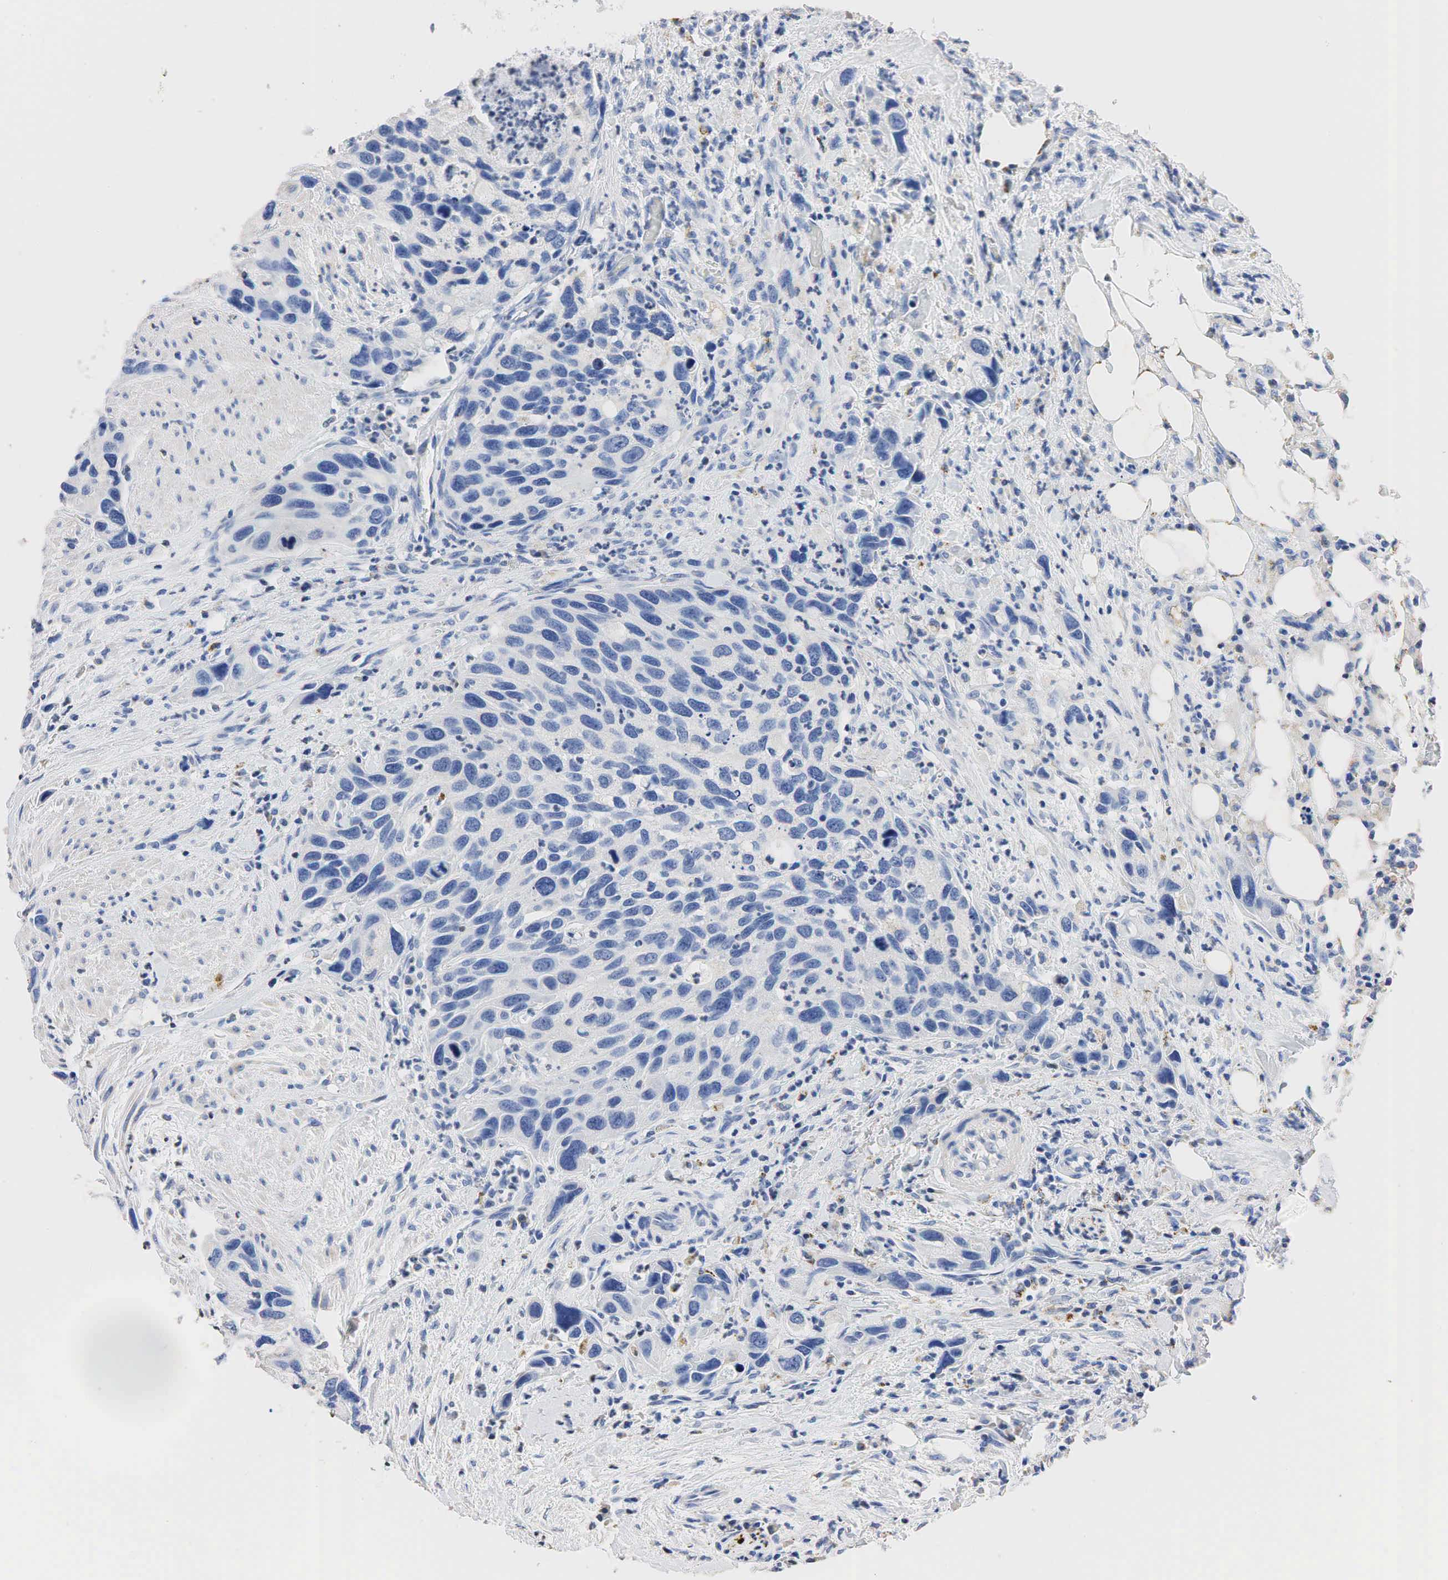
{"staining": {"intensity": "negative", "quantity": "none", "location": "none"}, "tissue": "urothelial cancer", "cell_type": "Tumor cells", "image_type": "cancer", "snomed": [{"axis": "morphology", "description": "Urothelial carcinoma, High grade"}, {"axis": "topography", "description": "Urinary bladder"}], "caption": "Immunohistochemical staining of human urothelial carcinoma (high-grade) displays no significant expression in tumor cells.", "gene": "SYP", "patient": {"sex": "male", "age": 66}}